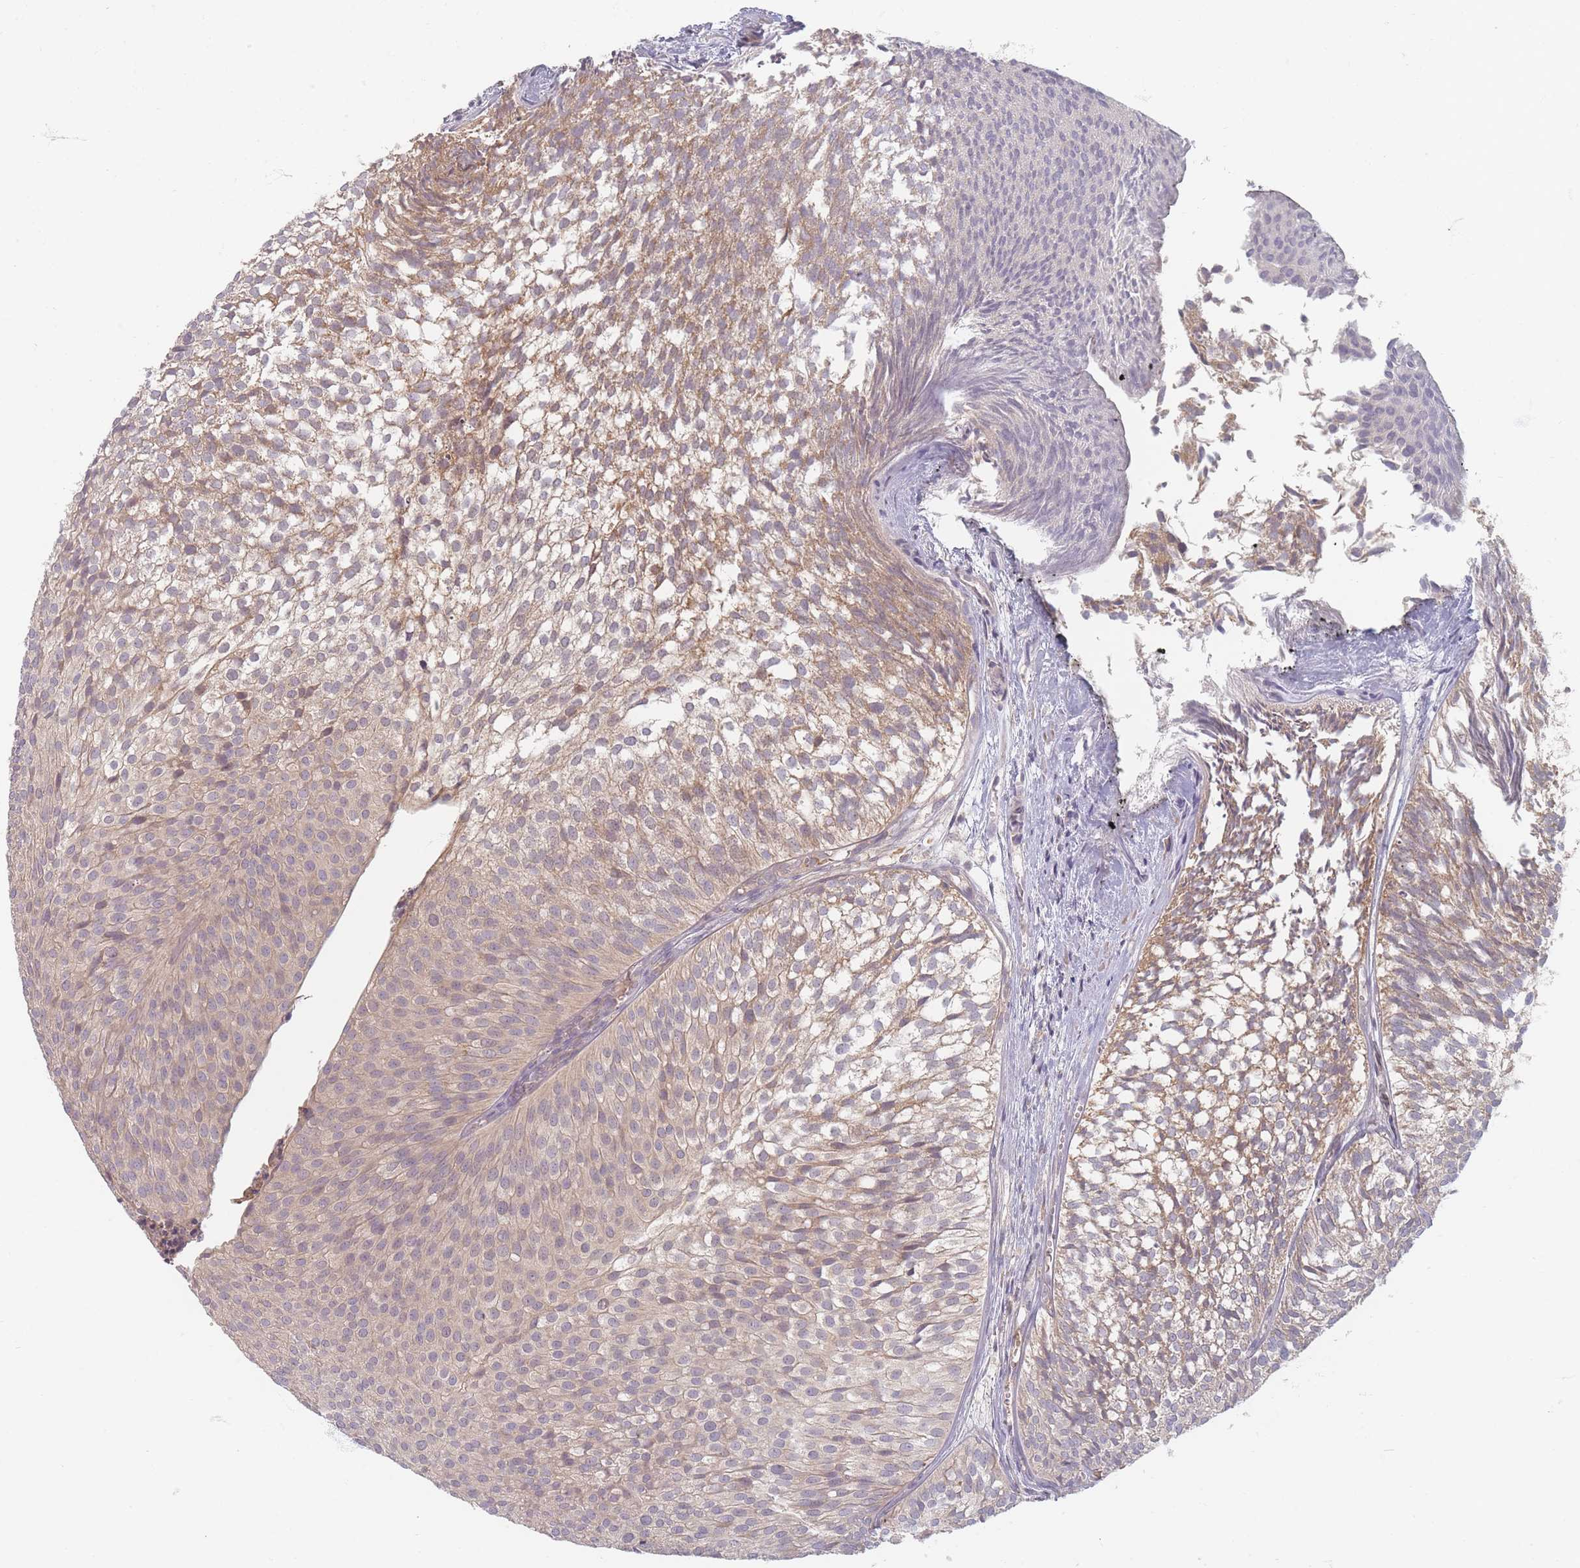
{"staining": {"intensity": "moderate", "quantity": "25%-75%", "location": "cytoplasmic/membranous"}, "tissue": "urothelial cancer", "cell_type": "Tumor cells", "image_type": "cancer", "snomed": [{"axis": "morphology", "description": "Urothelial carcinoma, Low grade"}, {"axis": "topography", "description": "Urinary bladder"}], "caption": "Human urothelial cancer stained for a protein (brown) exhibits moderate cytoplasmic/membranous positive positivity in approximately 25%-75% of tumor cells.", "gene": "SLC35F3", "patient": {"sex": "male", "age": 91}}